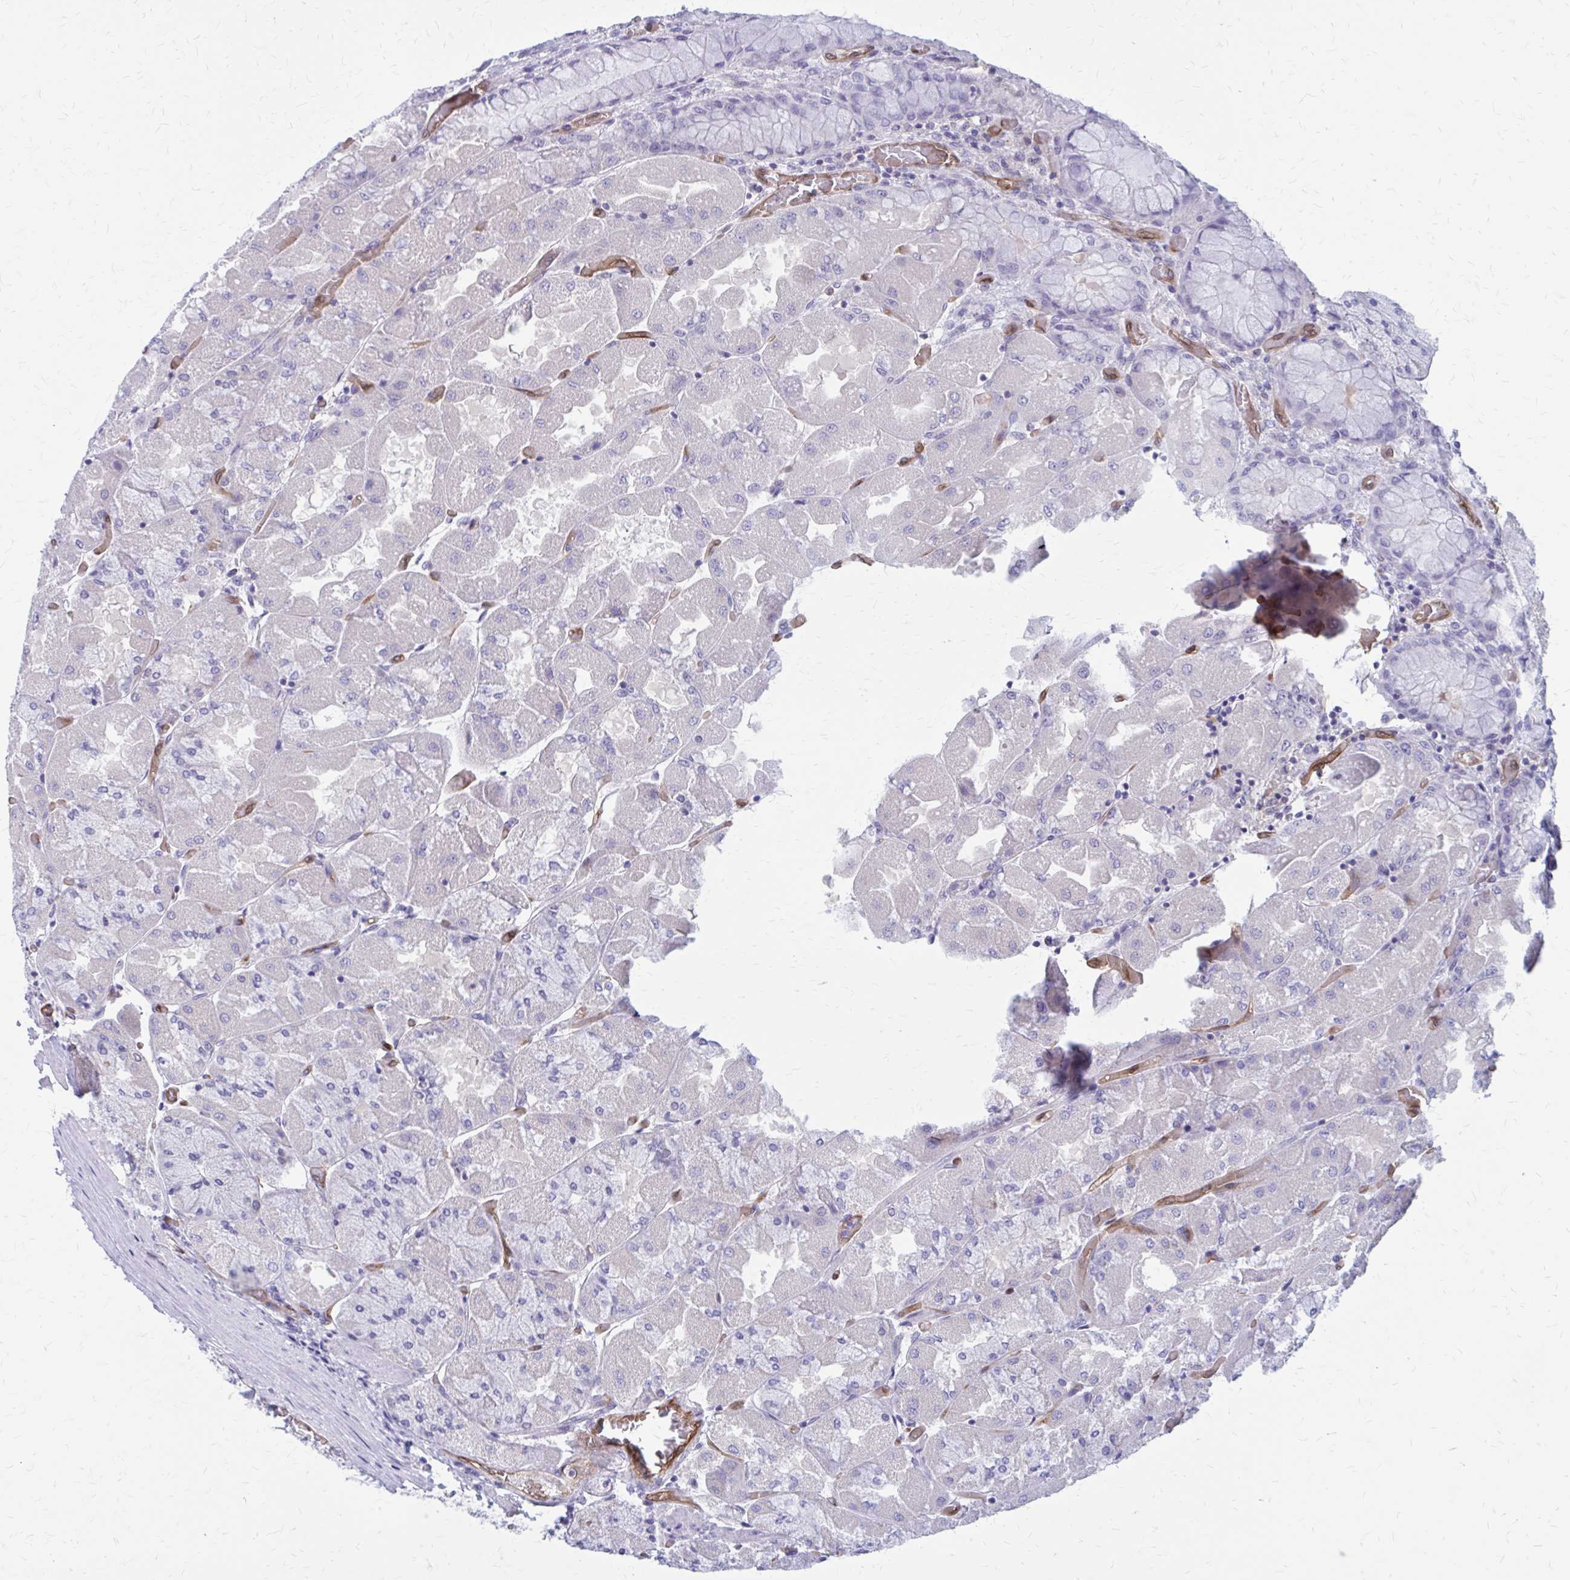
{"staining": {"intensity": "negative", "quantity": "none", "location": "none"}, "tissue": "stomach", "cell_type": "Glandular cells", "image_type": "normal", "snomed": [{"axis": "morphology", "description": "Normal tissue, NOS"}, {"axis": "topography", "description": "Stomach"}], "caption": "IHC histopathology image of unremarkable stomach stained for a protein (brown), which shows no expression in glandular cells.", "gene": "CLIC2", "patient": {"sex": "female", "age": 61}}